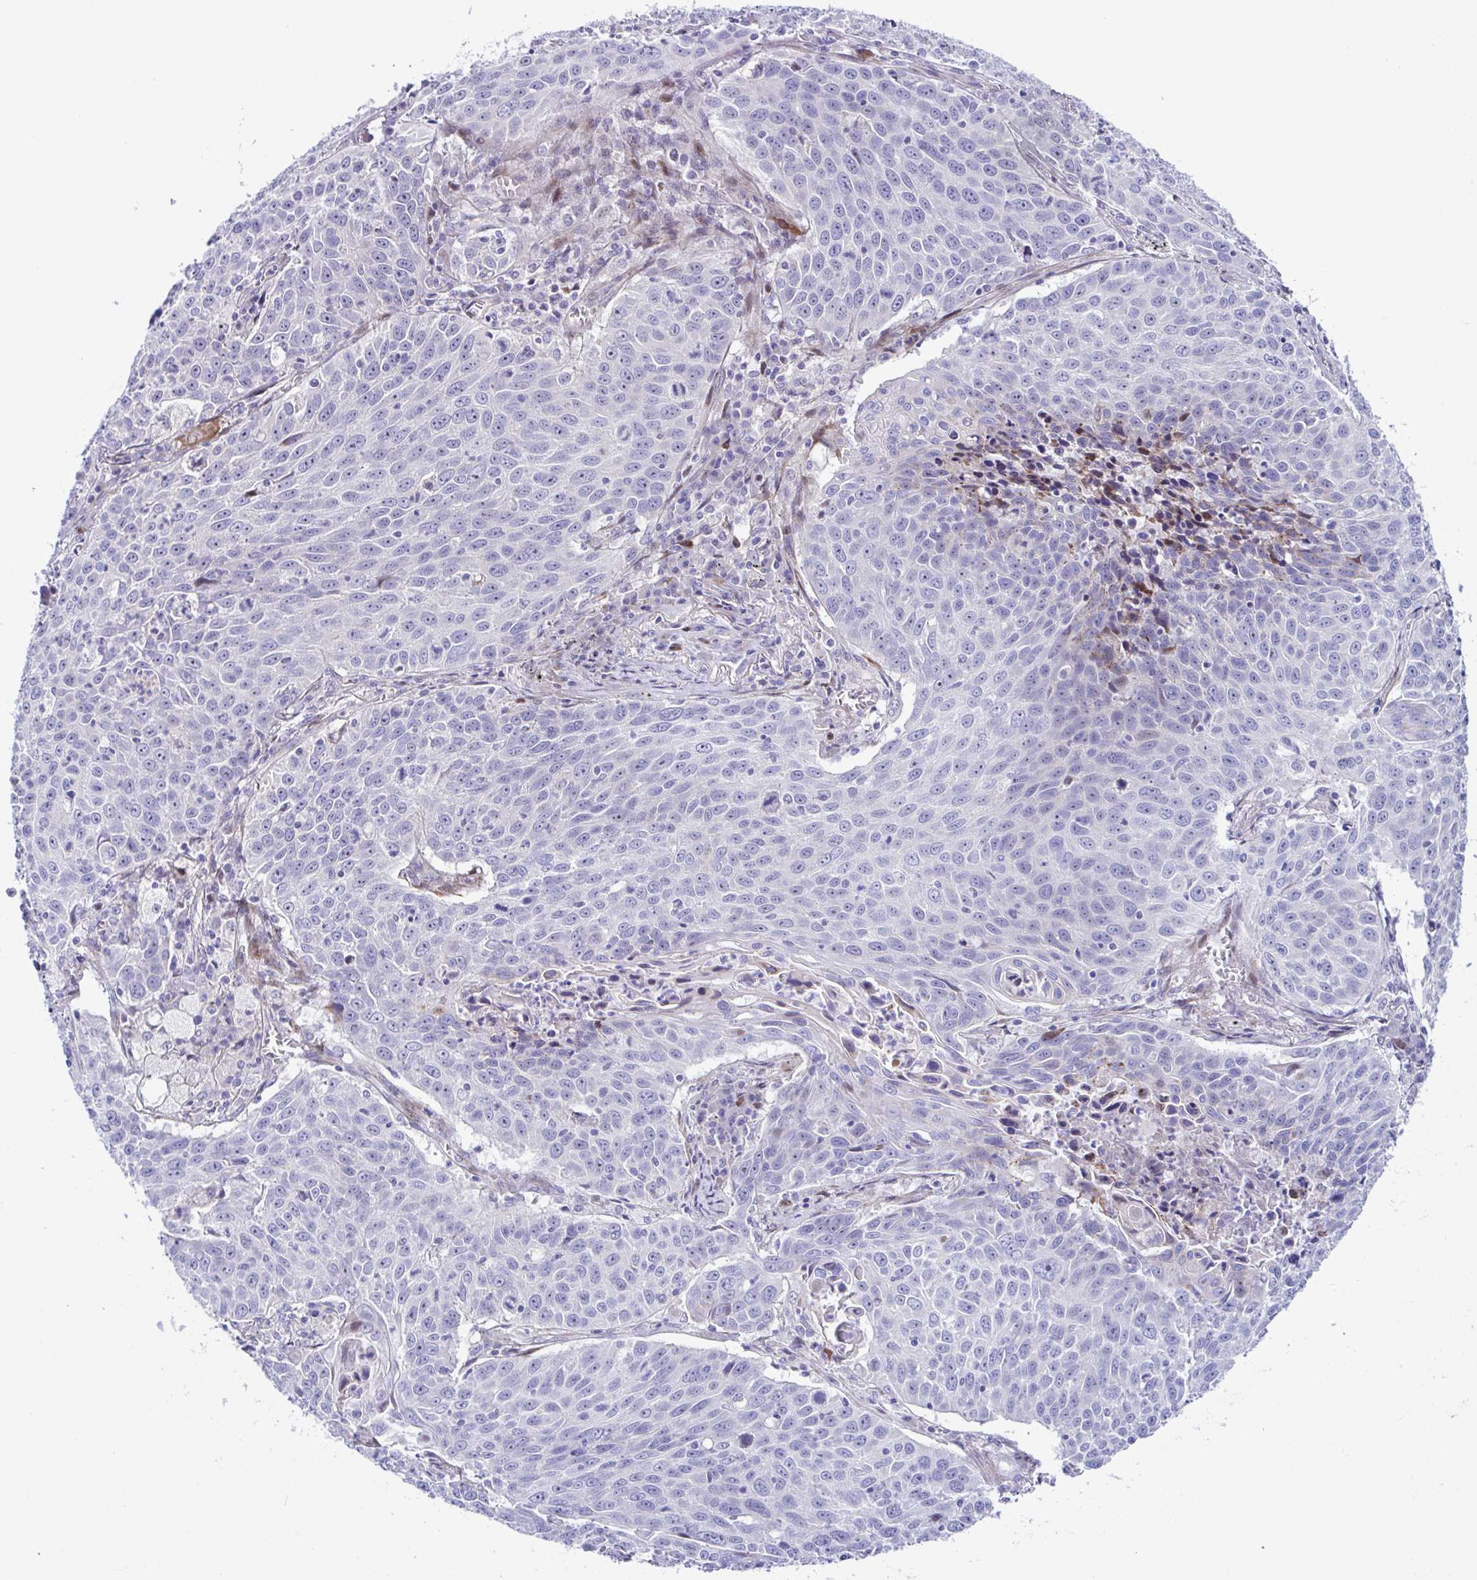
{"staining": {"intensity": "negative", "quantity": "none", "location": "none"}, "tissue": "lung cancer", "cell_type": "Tumor cells", "image_type": "cancer", "snomed": [{"axis": "morphology", "description": "Squamous cell carcinoma, NOS"}, {"axis": "topography", "description": "Lung"}], "caption": "A histopathology image of human squamous cell carcinoma (lung) is negative for staining in tumor cells. (Immunohistochemistry, brightfield microscopy, high magnification).", "gene": "ZNF713", "patient": {"sex": "male", "age": 78}}